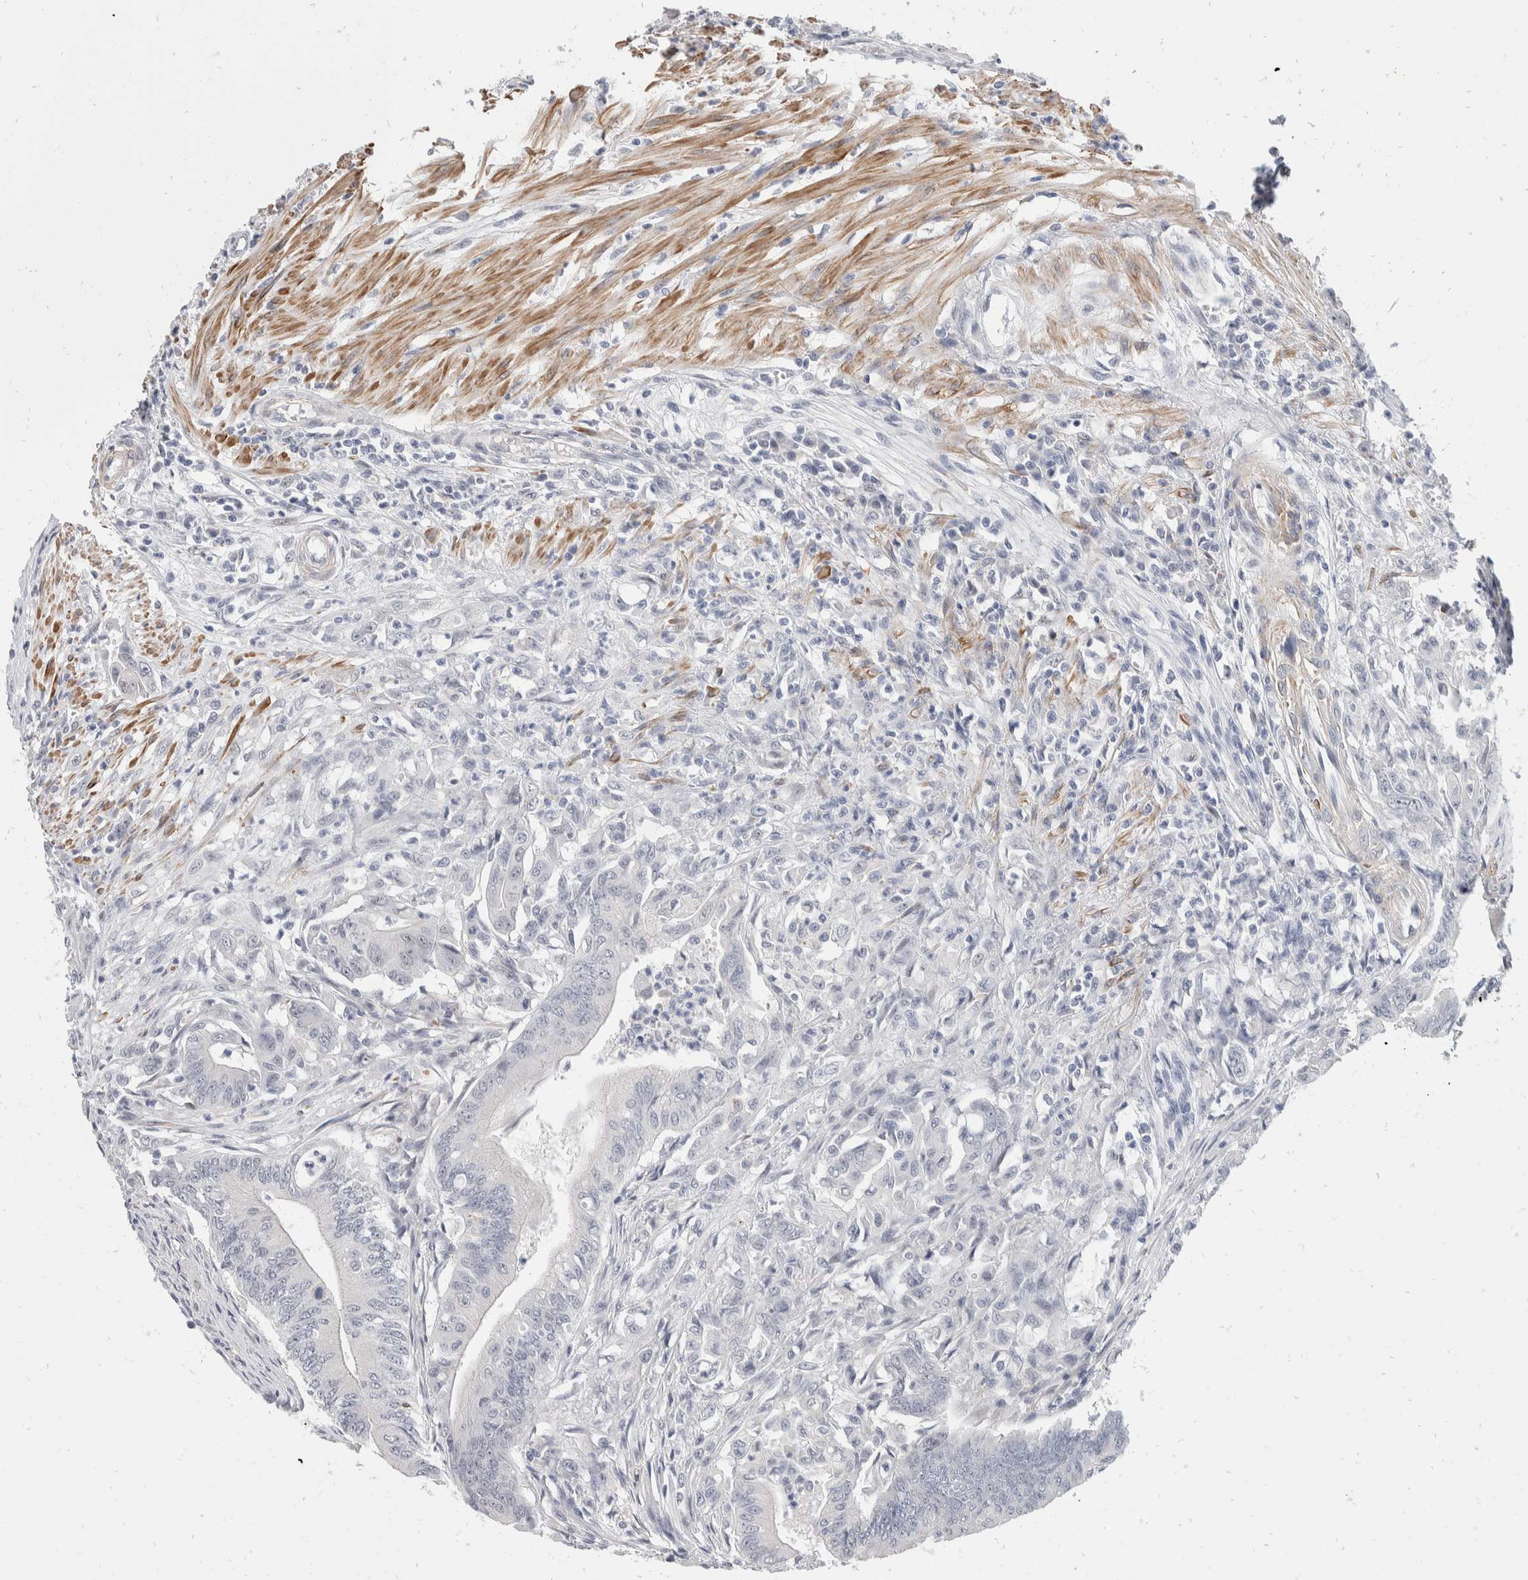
{"staining": {"intensity": "negative", "quantity": "none", "location": "none"}, "tissue": "colorectal cancer", "cell_type": "Tumor cells", "image_type": "cancer", "snomed": [{"axis": "morphology", "description": "Adenoma, NOS"}, {"axis": "morphology", "description": "Adenocarcinoma, NOS"}, {"axis": "topography", "description": "Colon"}], "caption": "This histopathology image is of colorectal adenocarcinoma stained with immunohistochemistry to label a protein in brown with the nuclei are counter-stained blue. There is no staining in tumor cells.", "gene": "CATSPERD", "patient": {"sex": "male", "age": 79}}